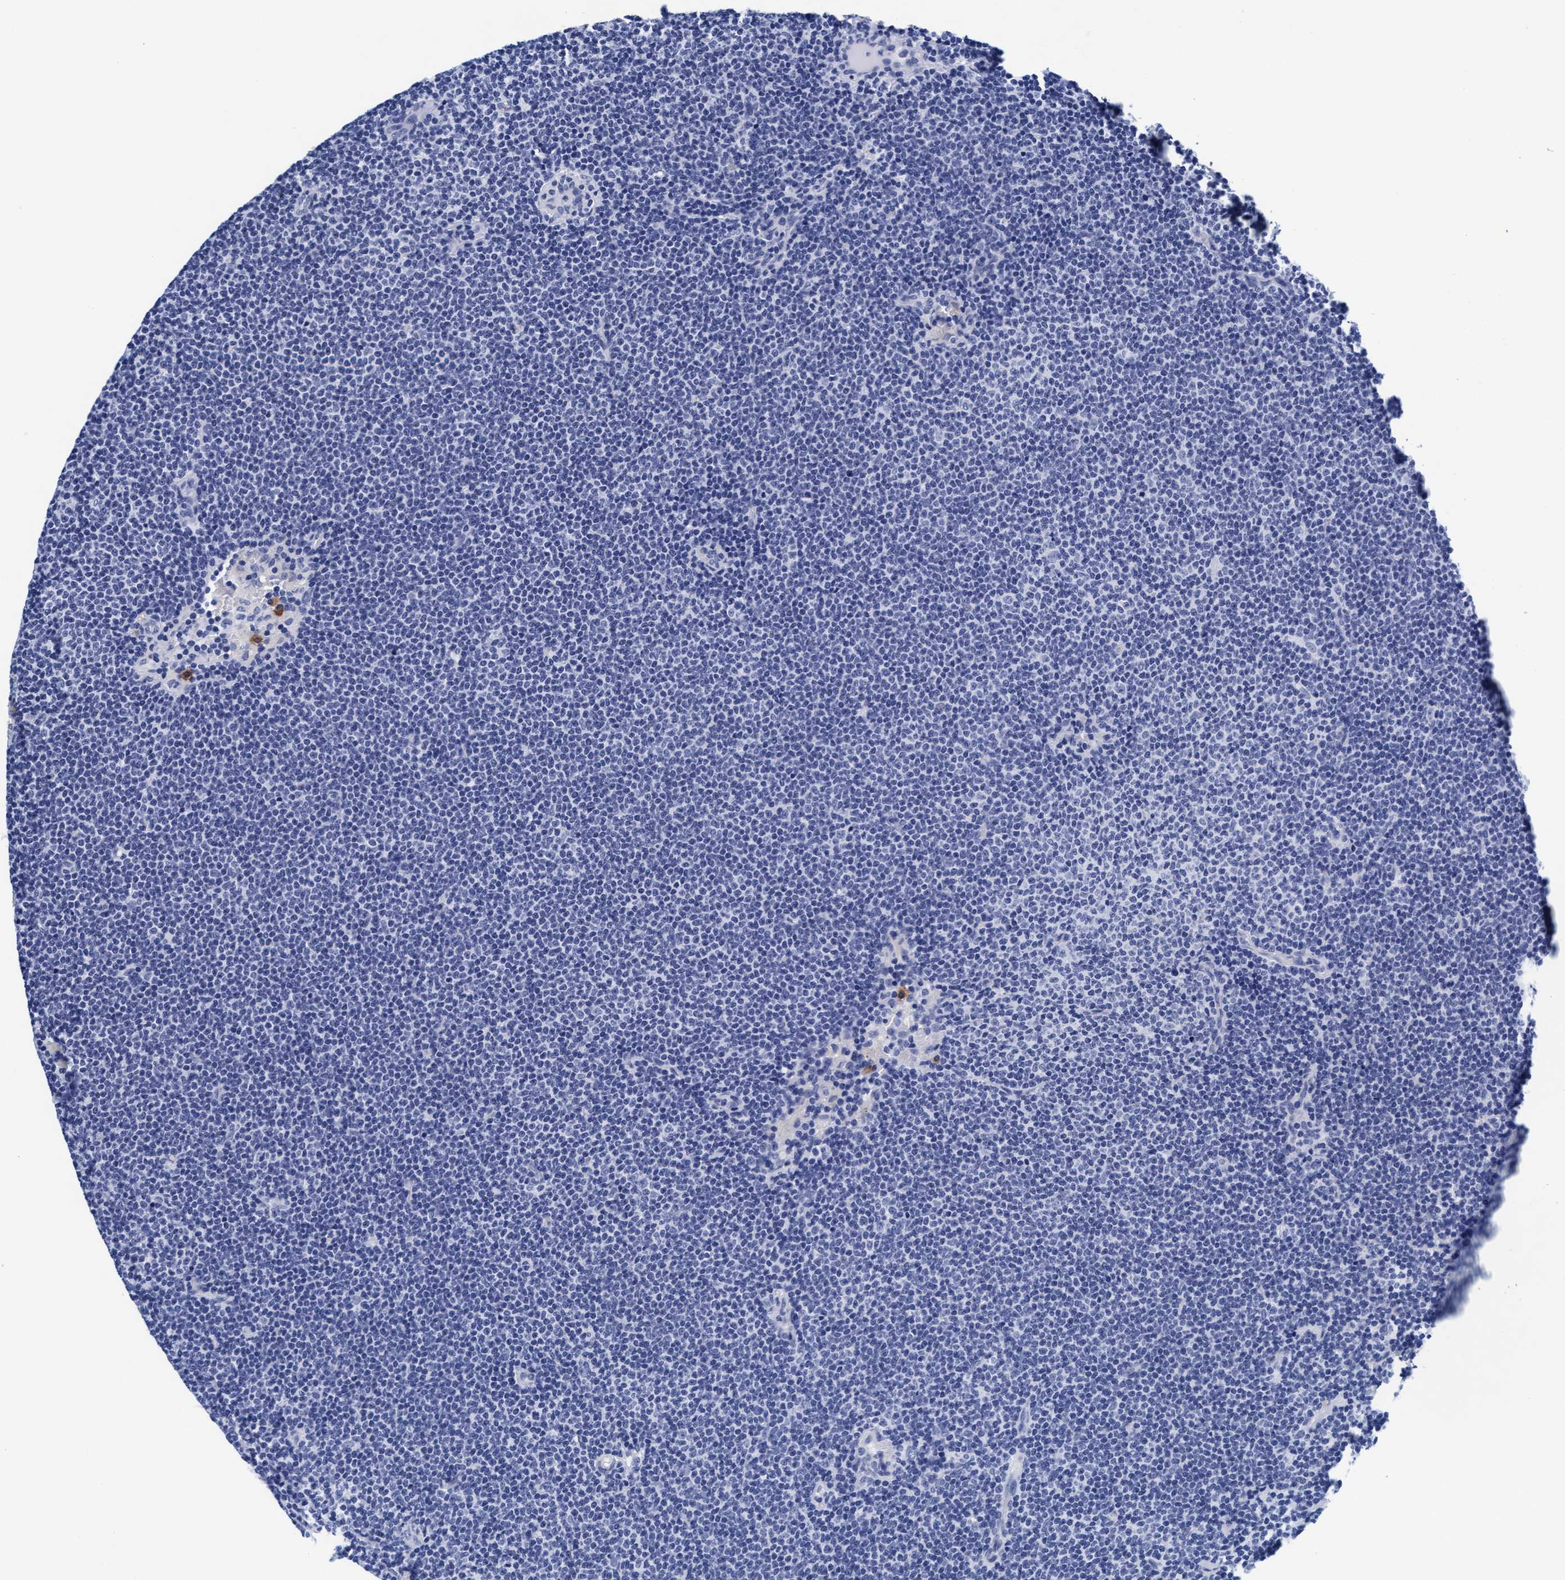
{"staining": {"intensity": "negative", "quantity": "none", "location": "none"}, "tissue": "lymphoma", "cell_type": "Tumor cells", "image_type": "cancer", "snomed": [{"axis": "morphology", "description": "Malignant lymphoma, non-Hodgkin's type, Low grade"}, {"axis": "topography", "description": "Lymph node"}], "caption": "This is an immunohistochemistry histopathology image of lymphoma. There is no expression in tumor cells.", "gene": "ARSG", "patient": {"sex": "female", "age": 53}}